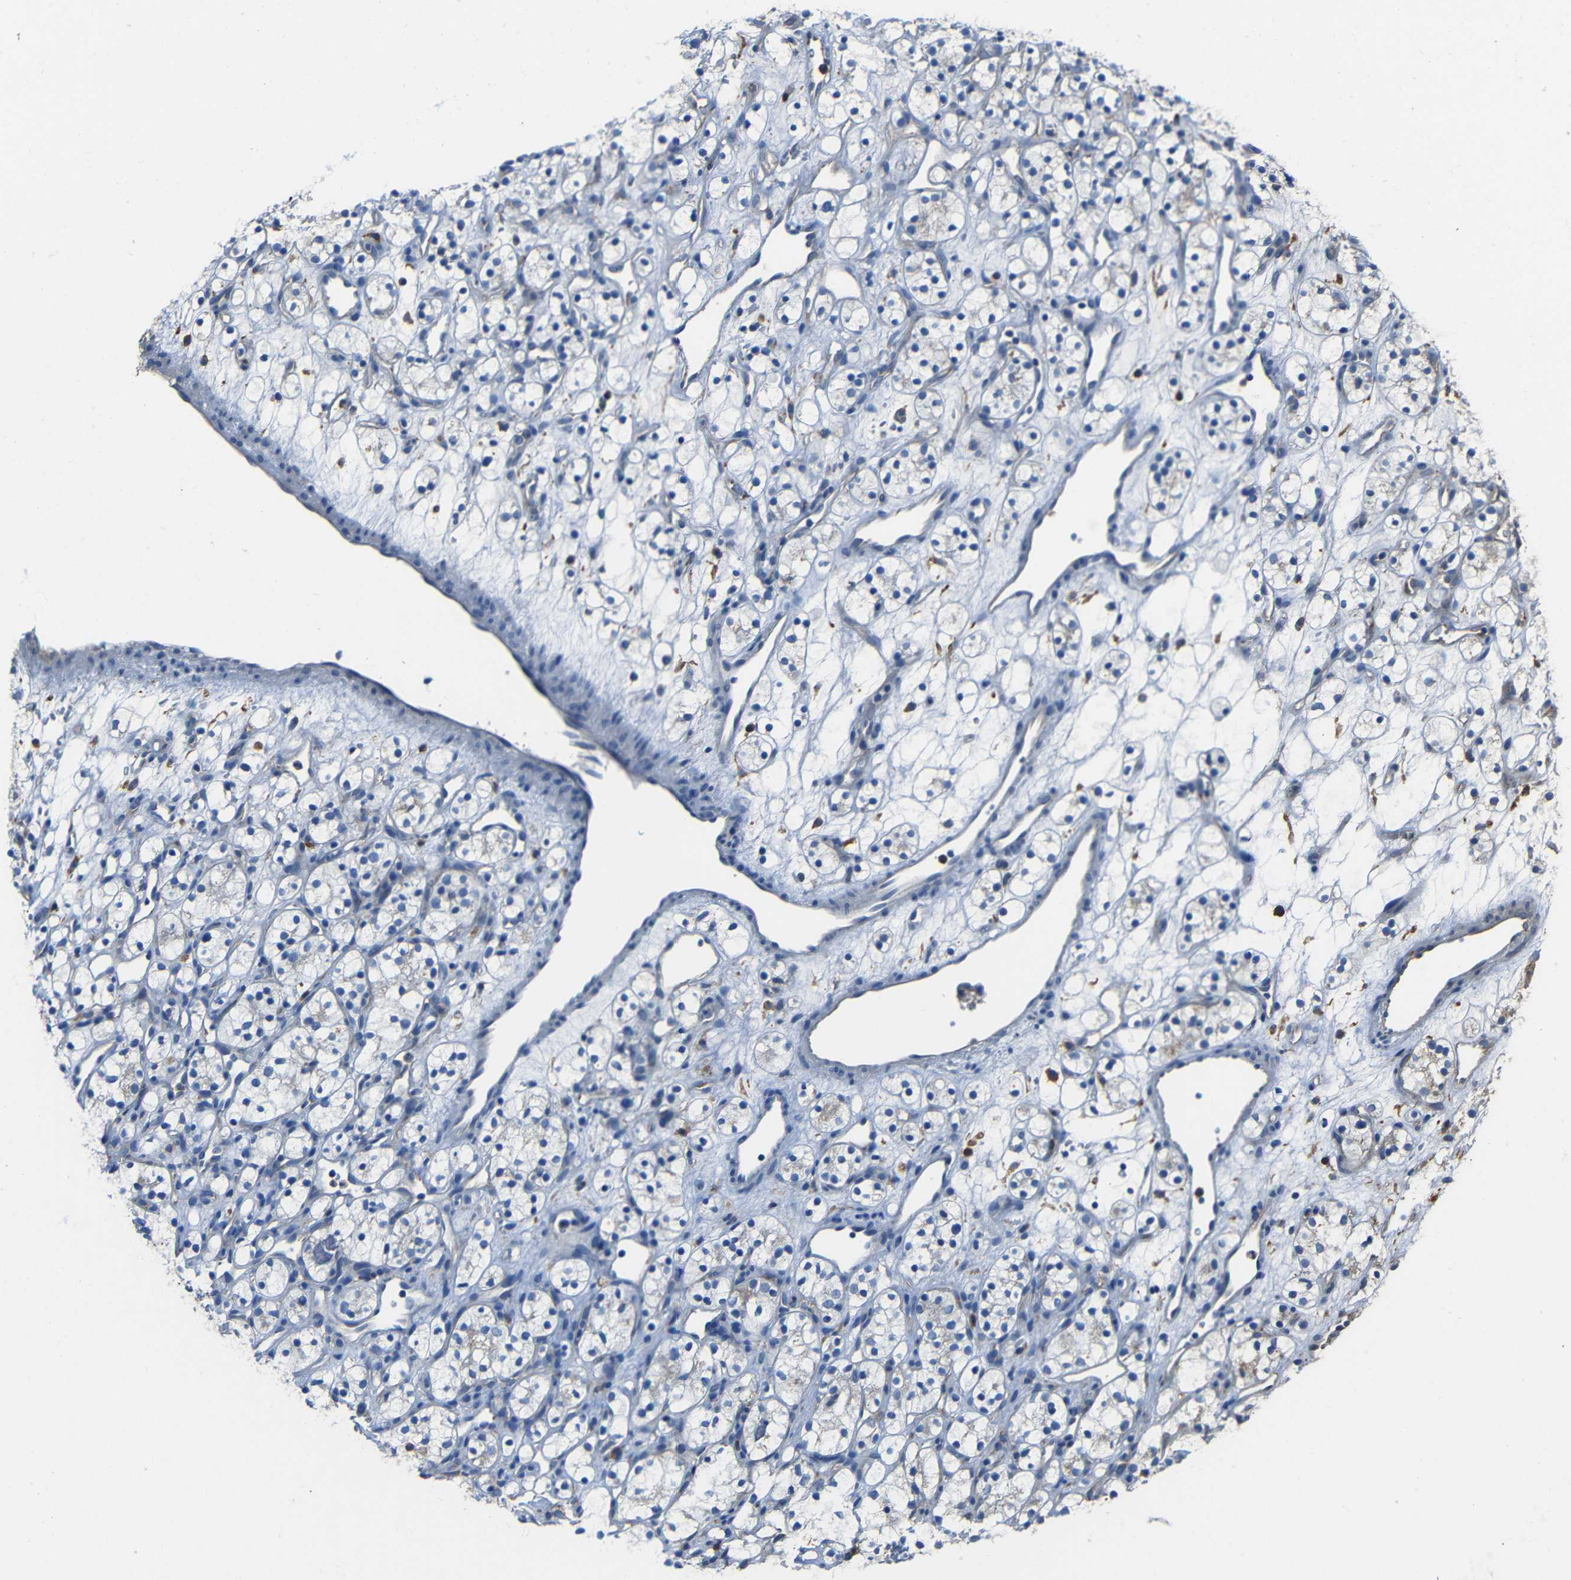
{"staining": {"intensity": "negative", "quantity": "none", "location": "none"}, "tissue": "renal cancer", "cell_type": "Tumor cells", "image_type": "cancer", "snomed": [{"axis": "morphology", "description": "Adenocarcinoma, NOS"}, {"axis": "topography", "description": "Kidney"}], "caption": "Micrograph shows no protein expression in tumor cells of renal cancer (adenocarcinoma) tissue.", "gene": "DNAJC5", "patient": {"sex": "female", "age": 60}}